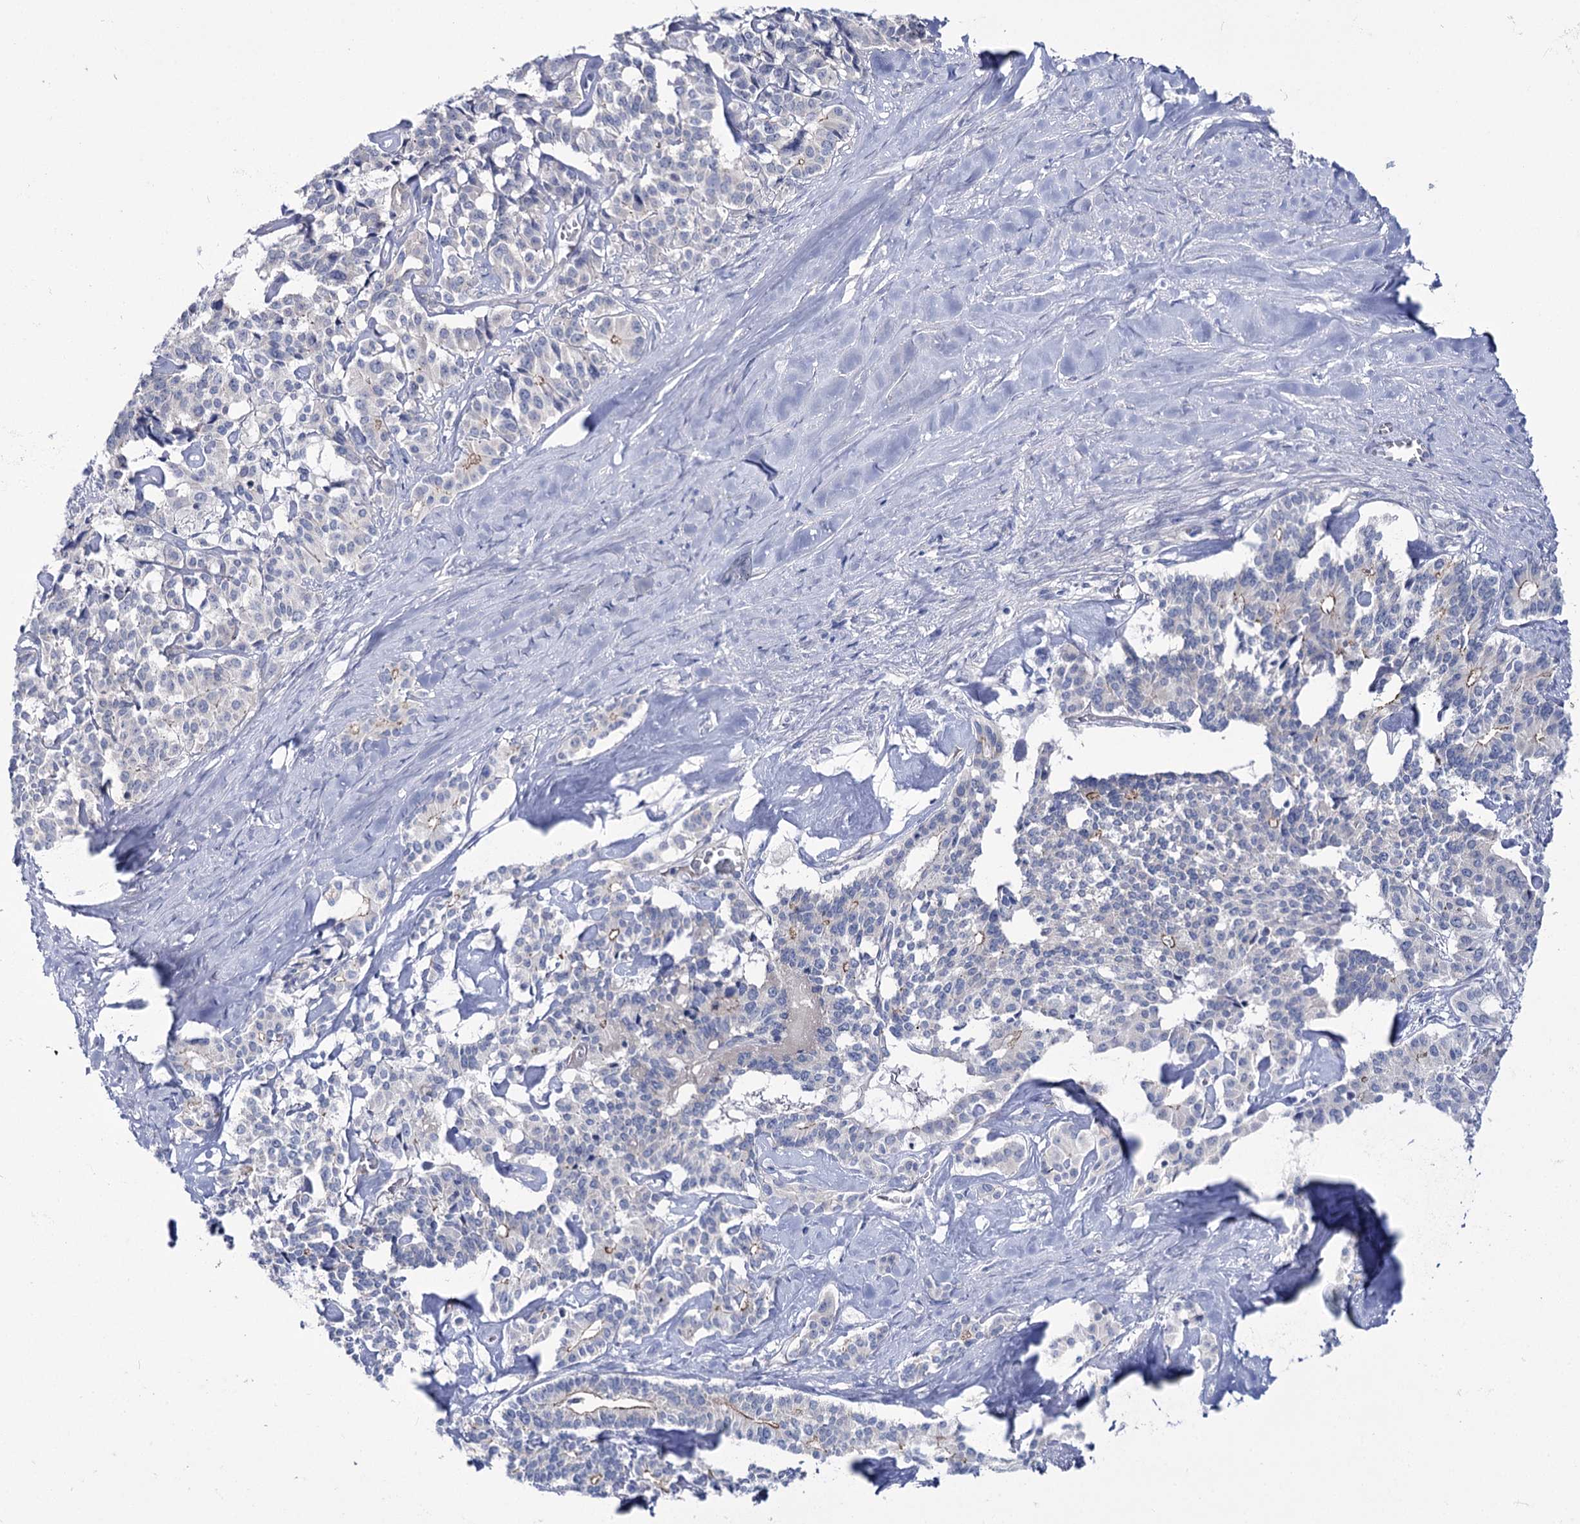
{"staining": {"intensity": "weak", "quantity": "<25%", "location": "cytoplasmic/membranous"}, "tissue": "pancreatic cancer", "cell_type": "Tumor cells", "image_type": "cancer", "snomed": [{"axis": "morphology", "description": "Adenocarcinoma, NOS"}, {"axis": "topography", "description": "Pancreas"}], "caption": "An image of adenocarcinoma (pancreatic) stained for a protein displays no brown staining in tumor cells.", "gene": "NRAP", "patient": {"sex": "female", "age": 74}}